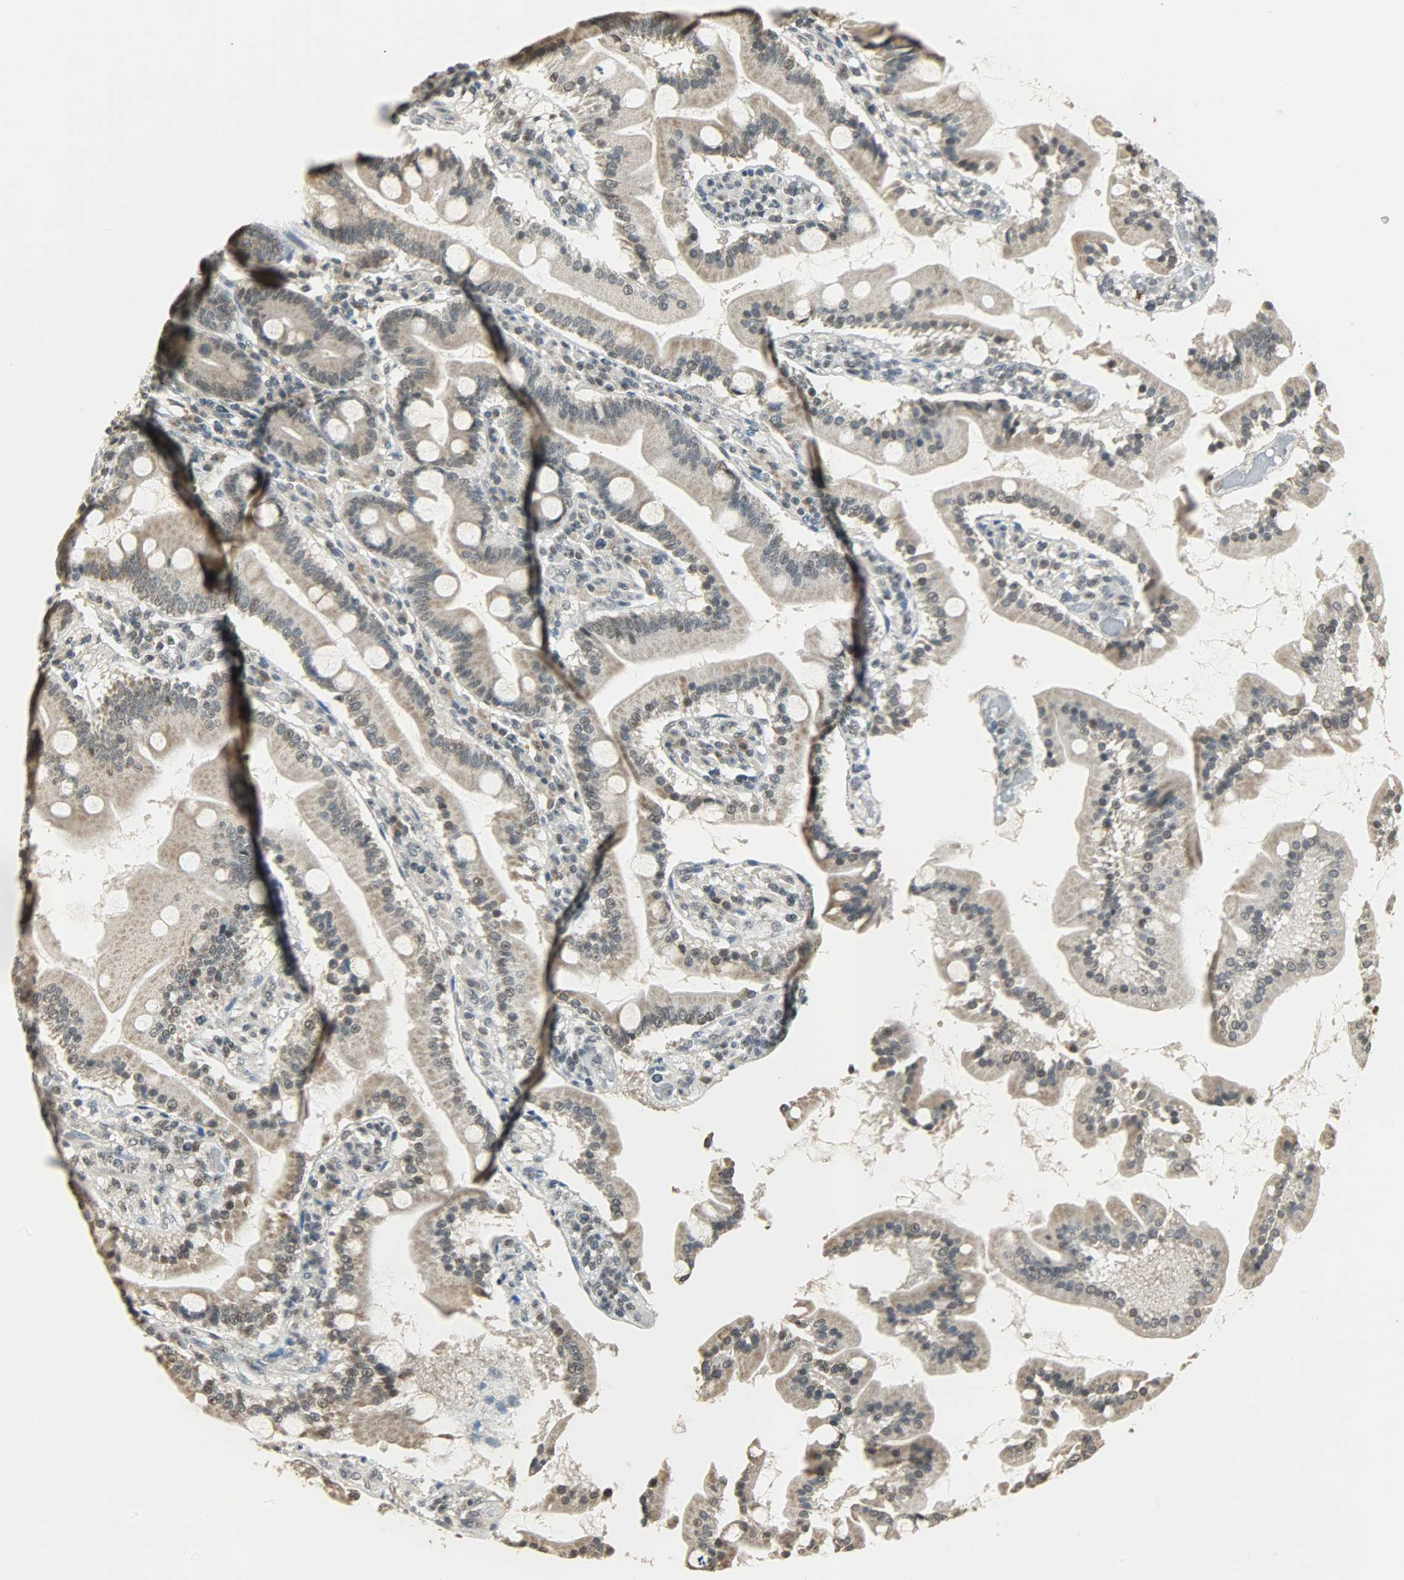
{"staining": {"intensity": "weak", "quantity": ">75%", "location": "cytoplasmic/membranous"}, "tissue": "duodenum", "cell_type": "Glandular cells", "image_type": "normal", "snomed": [{"axis": "morphology", "description": "Normal tissue, NOS"}, {"axis": "topography", "description": "Duodenum"}], "caption": "Protein staining of benign duodenum exhibits weak cytoplasmic/membranous expression in about >75% of glandular cells.", "gene": "SMARCA5", "patient": {"sex": "female", "age": 64}}